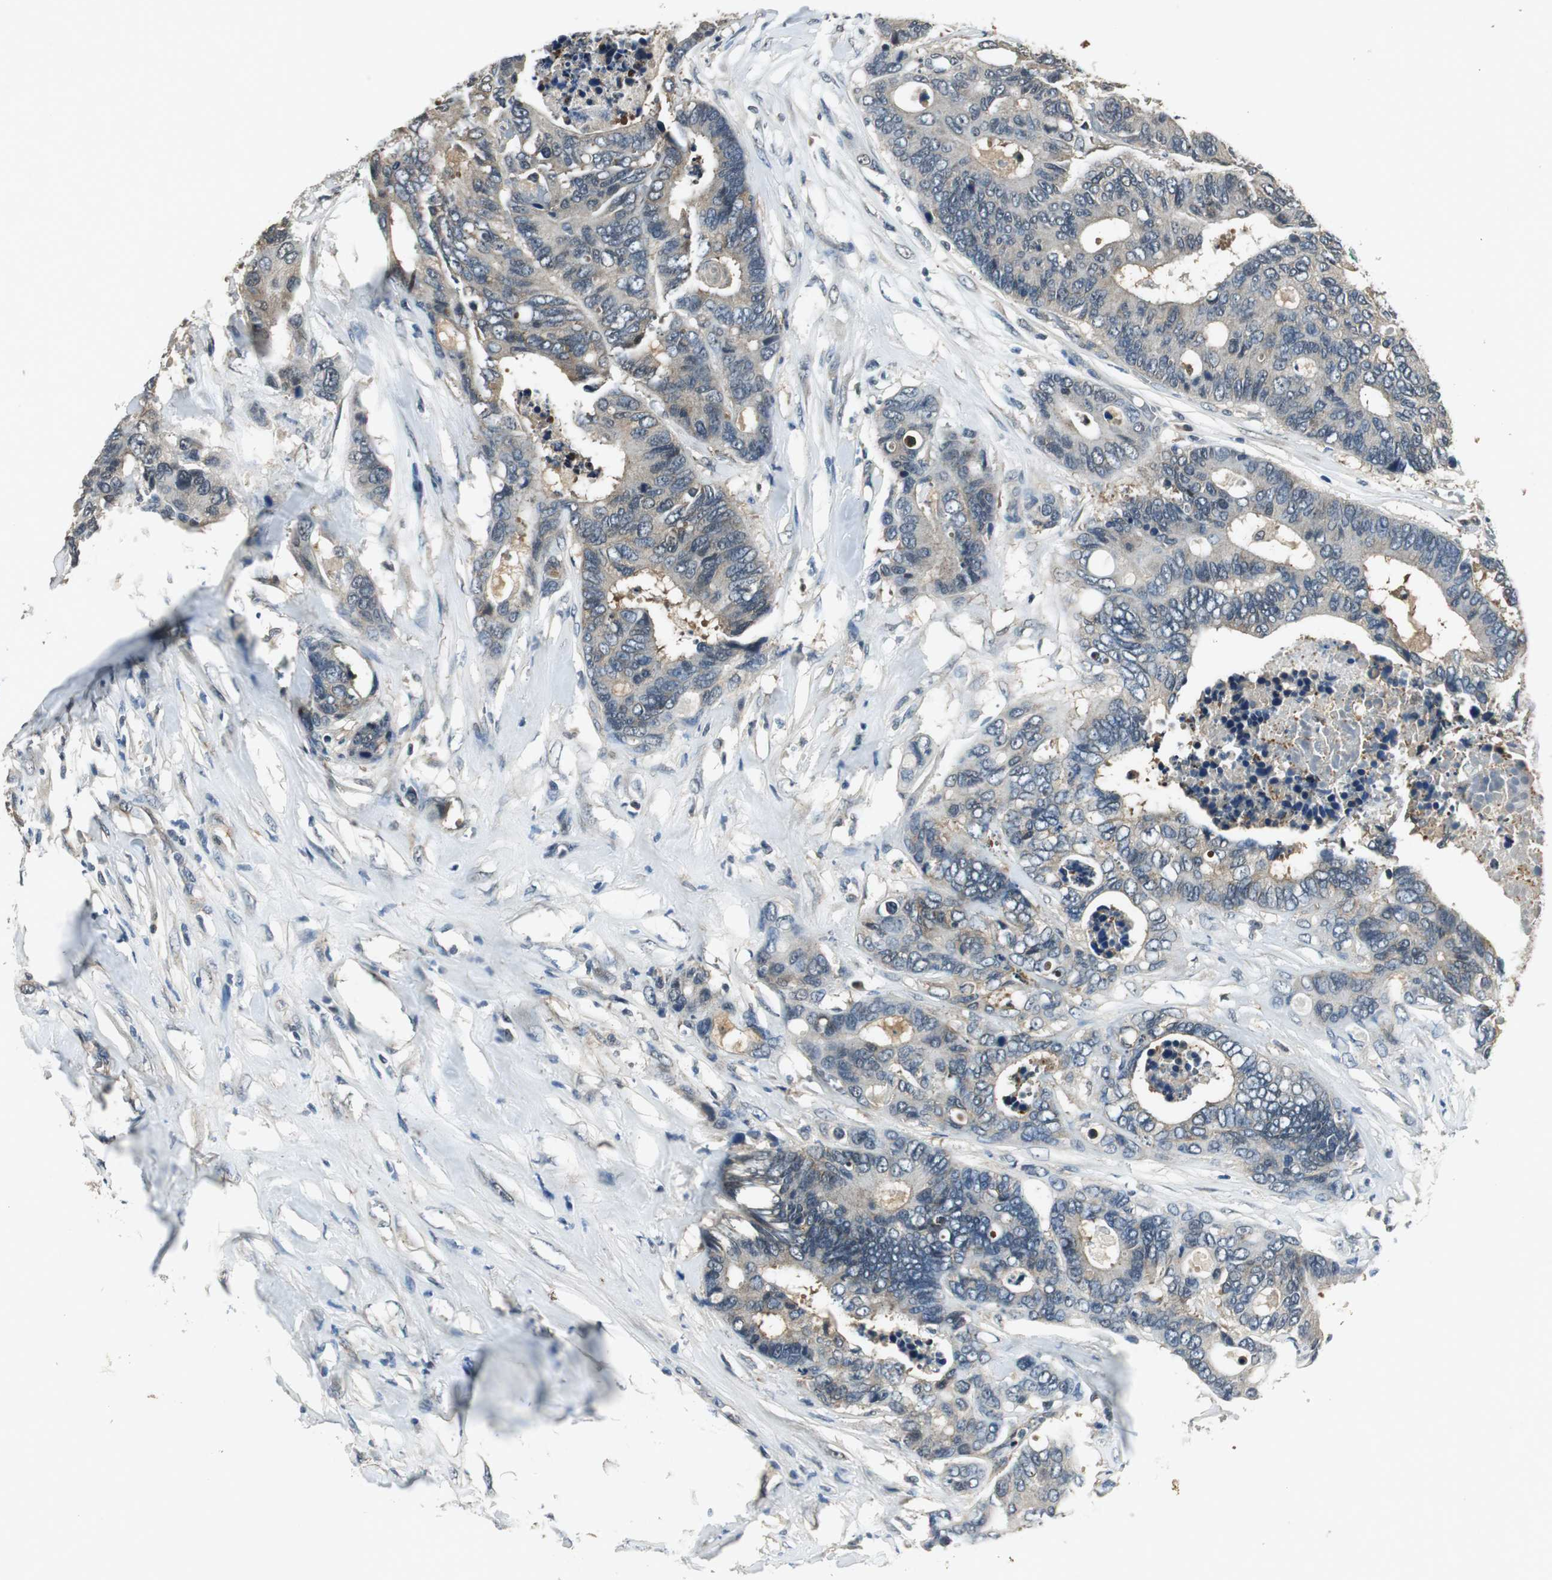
{"staining": {"intensity": "weak", "quantity": "25%-75%", "location": "cytoplasmic/membranous"}, "tissue": "colorectal cancer", "cell_type": "Tumor cells", "image_type": "cancer", "snomed": [{"axis": "morphology", "description": "Adenocarcinoma, NOS"}, {"axis": "topography", "description": "Rectum"}], "caption": "Tumor cells exhibit weak cytoplasmic/membranous expression in about 25%-75% of cells in colorectal cancer.", "gene": "PSMB4", "patient": {"sex": "male", "age": 55}}